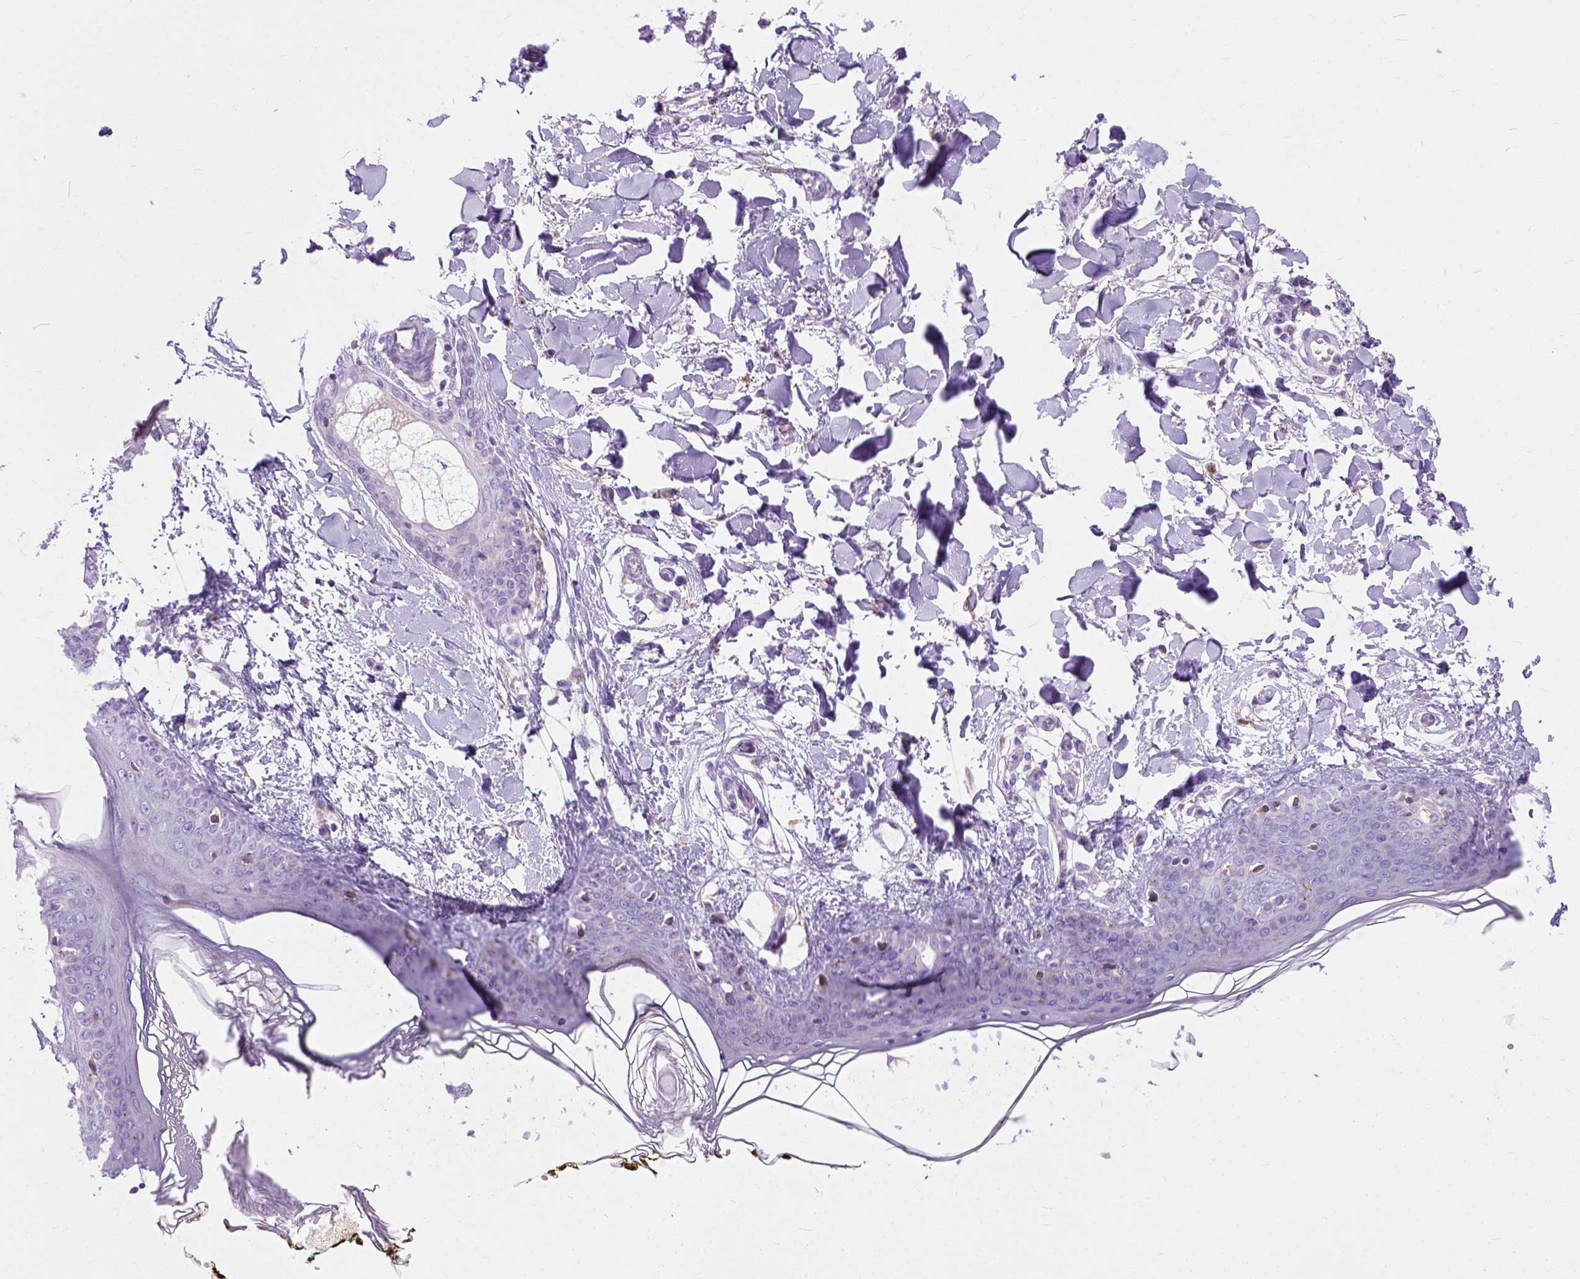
{"staining": {"intensity": "negative", "quantity": "none", "location": "none"}, "tissue": "skin", "cell_type": "Fibroblasts", "image_type": "normal", "snomed": [{"axis": "morphology", "description": "Normal tissue, NOS"}, {"axis": "topography", "description": "Skin"}], "caption": "Fibroblasts are negative for brown protein staining in unremarkable skin. (Brightfield microscopy of DAB immunohistochemistry (IHC) at high magnification).", "gene": "PLK4", "patient": {"sex": "female", "age": 34}}